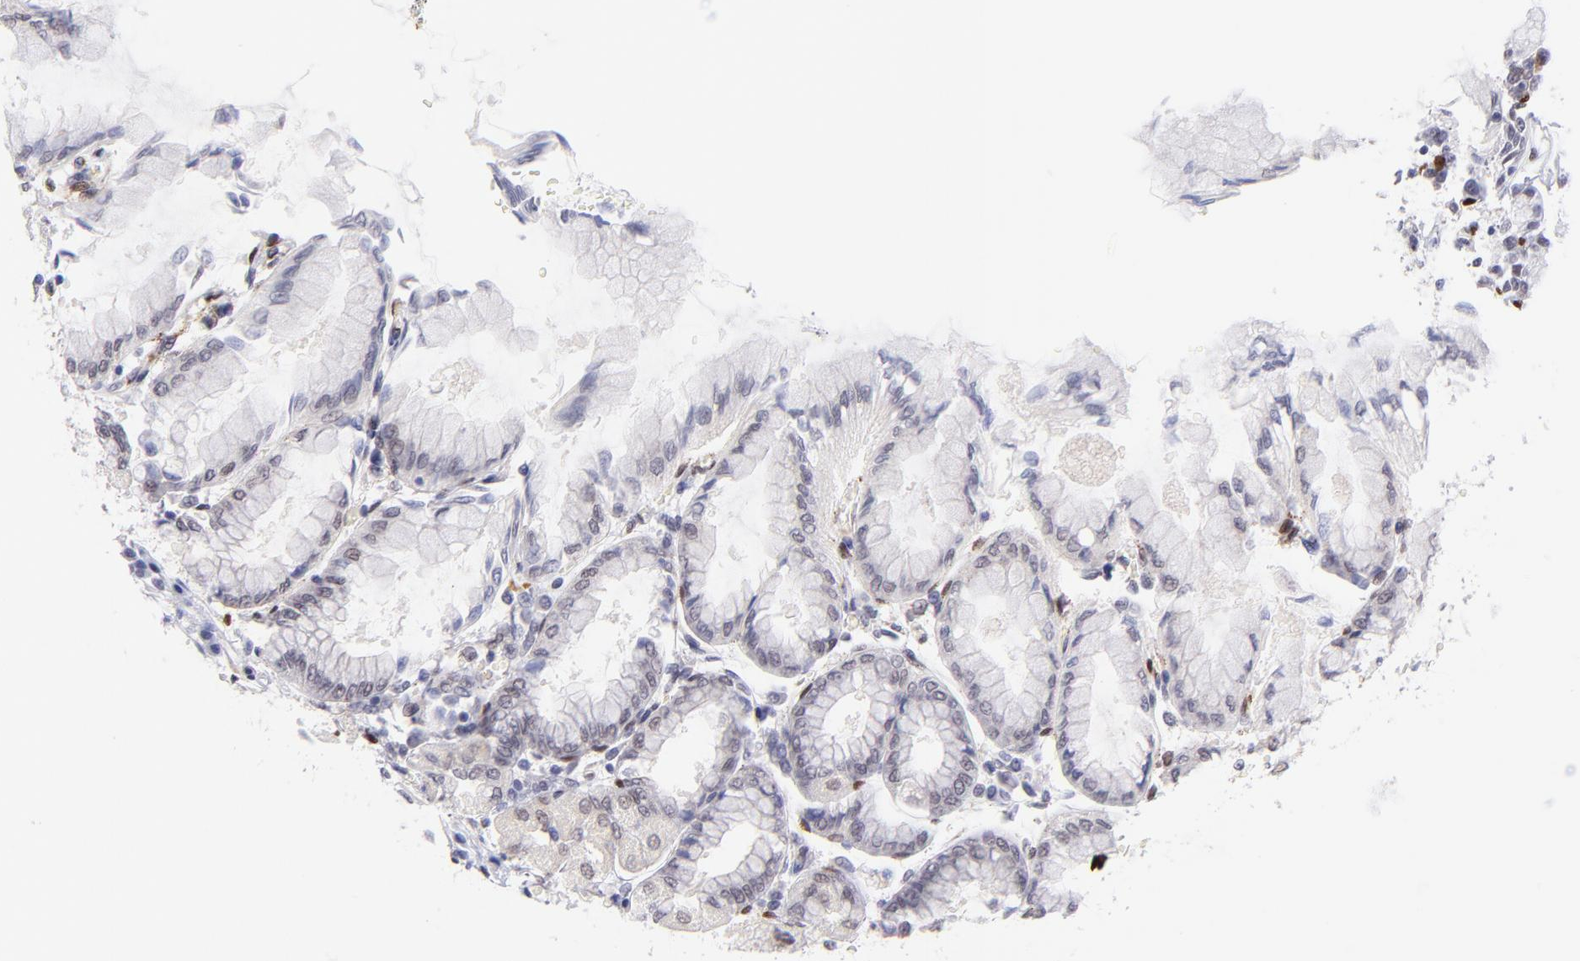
{"staining": {"intensity": "weak", "quantity": "25%-75%", "location": "nuclear"}, "tissue": "stomach", "cell_type": "Glandular cells", "image_type": "normal", "snomed": [{"axis": "morphology", "description": "Normal tissue, NOS"}, {"axis": "topography", "description": "Stomach, upper"}], "caption": "Protein expression analysis of benign stomach exhibits weak nuclear staining in approximately 25%-75% of glandular cells.", "gene": "SOX6", "patient": {"sex": "female", "age": 56}}